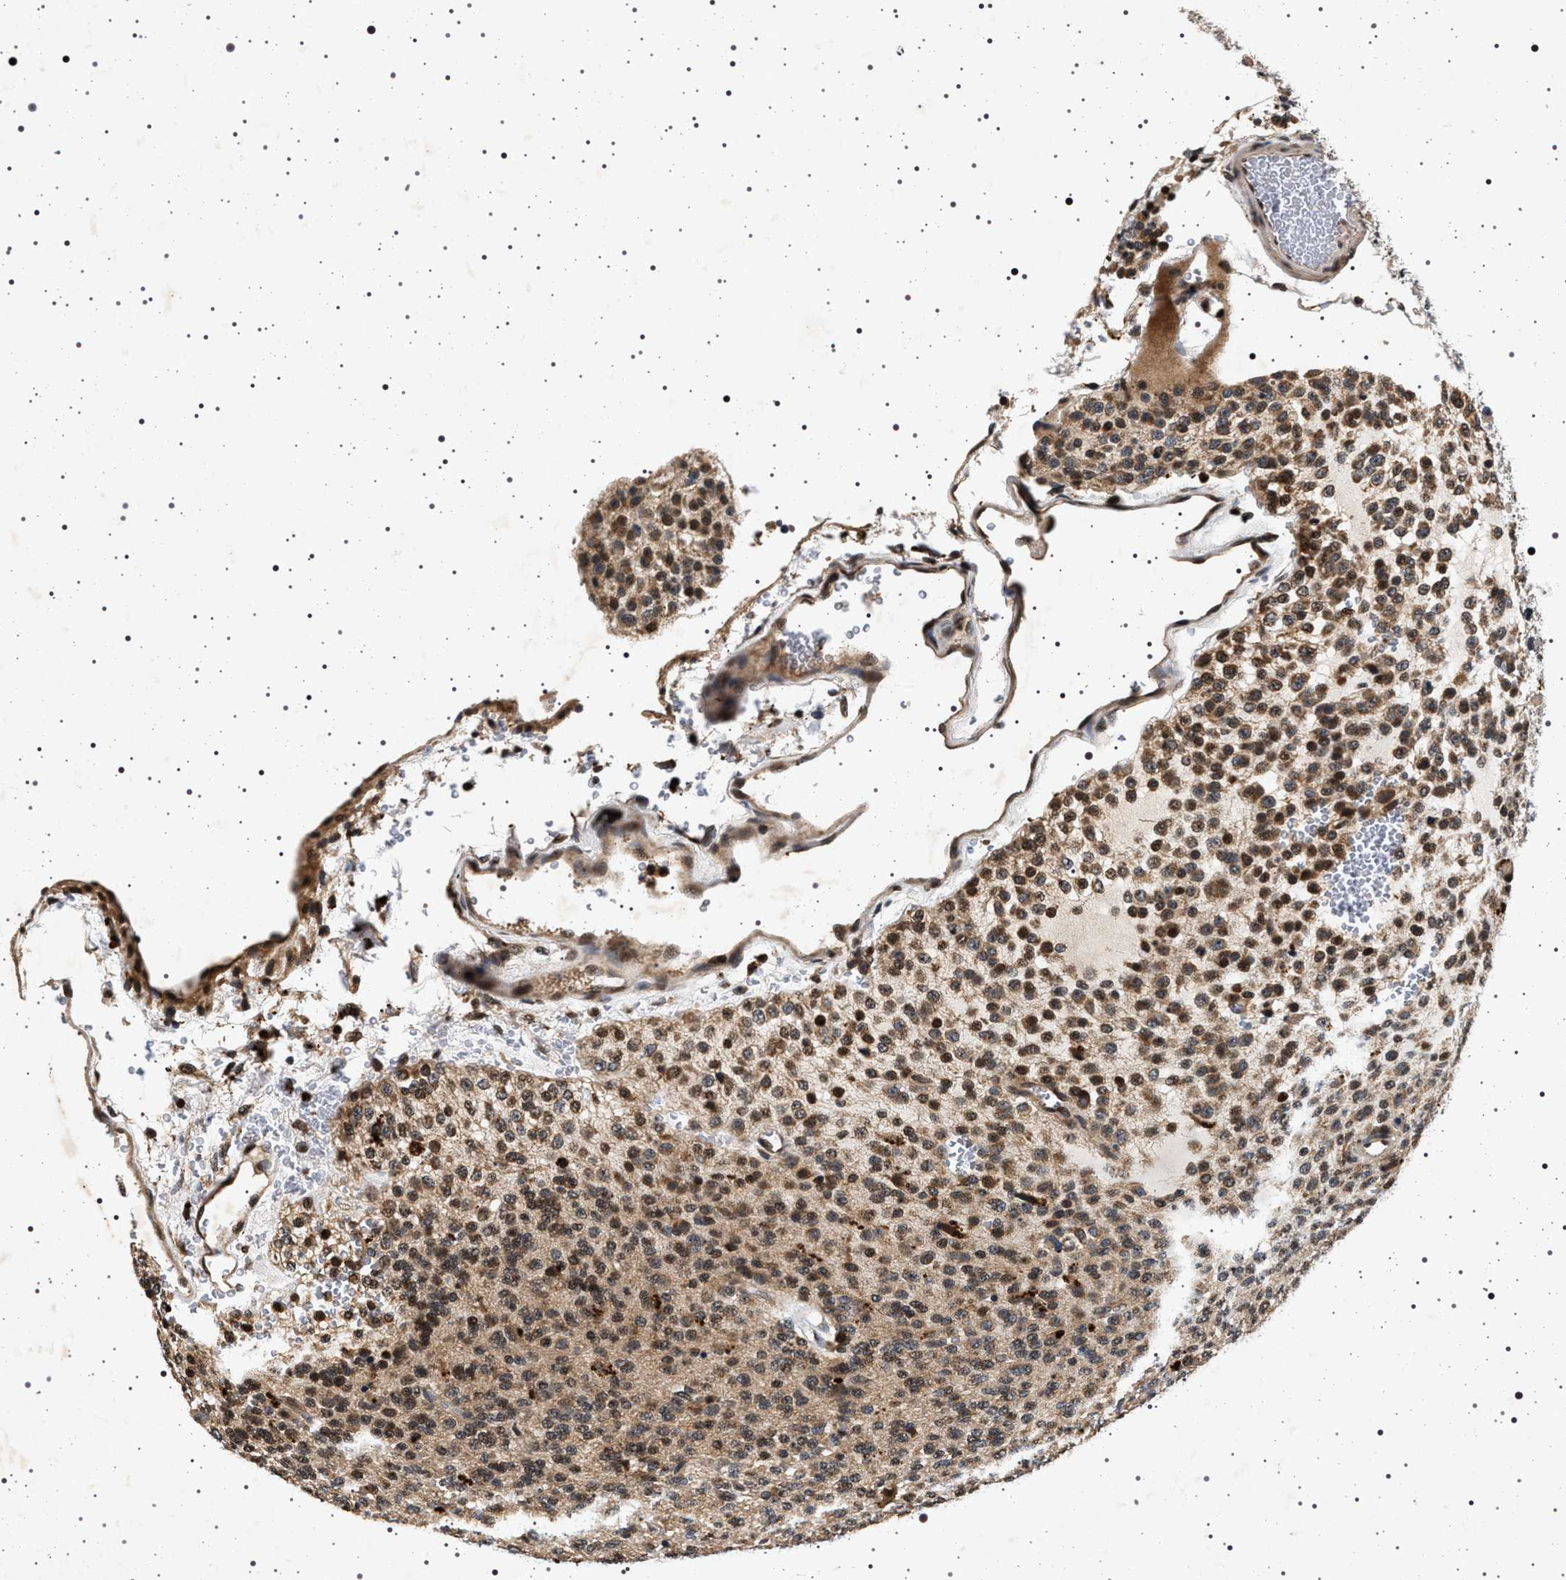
{"staining": {"intensity": "moderate", "quantity": ">75%", "location": "cytoplasmic/membranous,nuclear"}, "tissue": "glioma", "cell_type": "Tumor cells", "image_type": "cancer", "snomed": [{"axis": "morphology", "description": "Glioma, malignant, Low grade"}, {"axis": "topography", "description": "Brain"}], "caption": "Glioma stained with a brown dye exhibits moderate cytoplasmic/membranous and nuclear positive expression in about >75% of tumor cells.", "gene": "CDKN1B", "patient": {"sex": "male", "age": 38}}